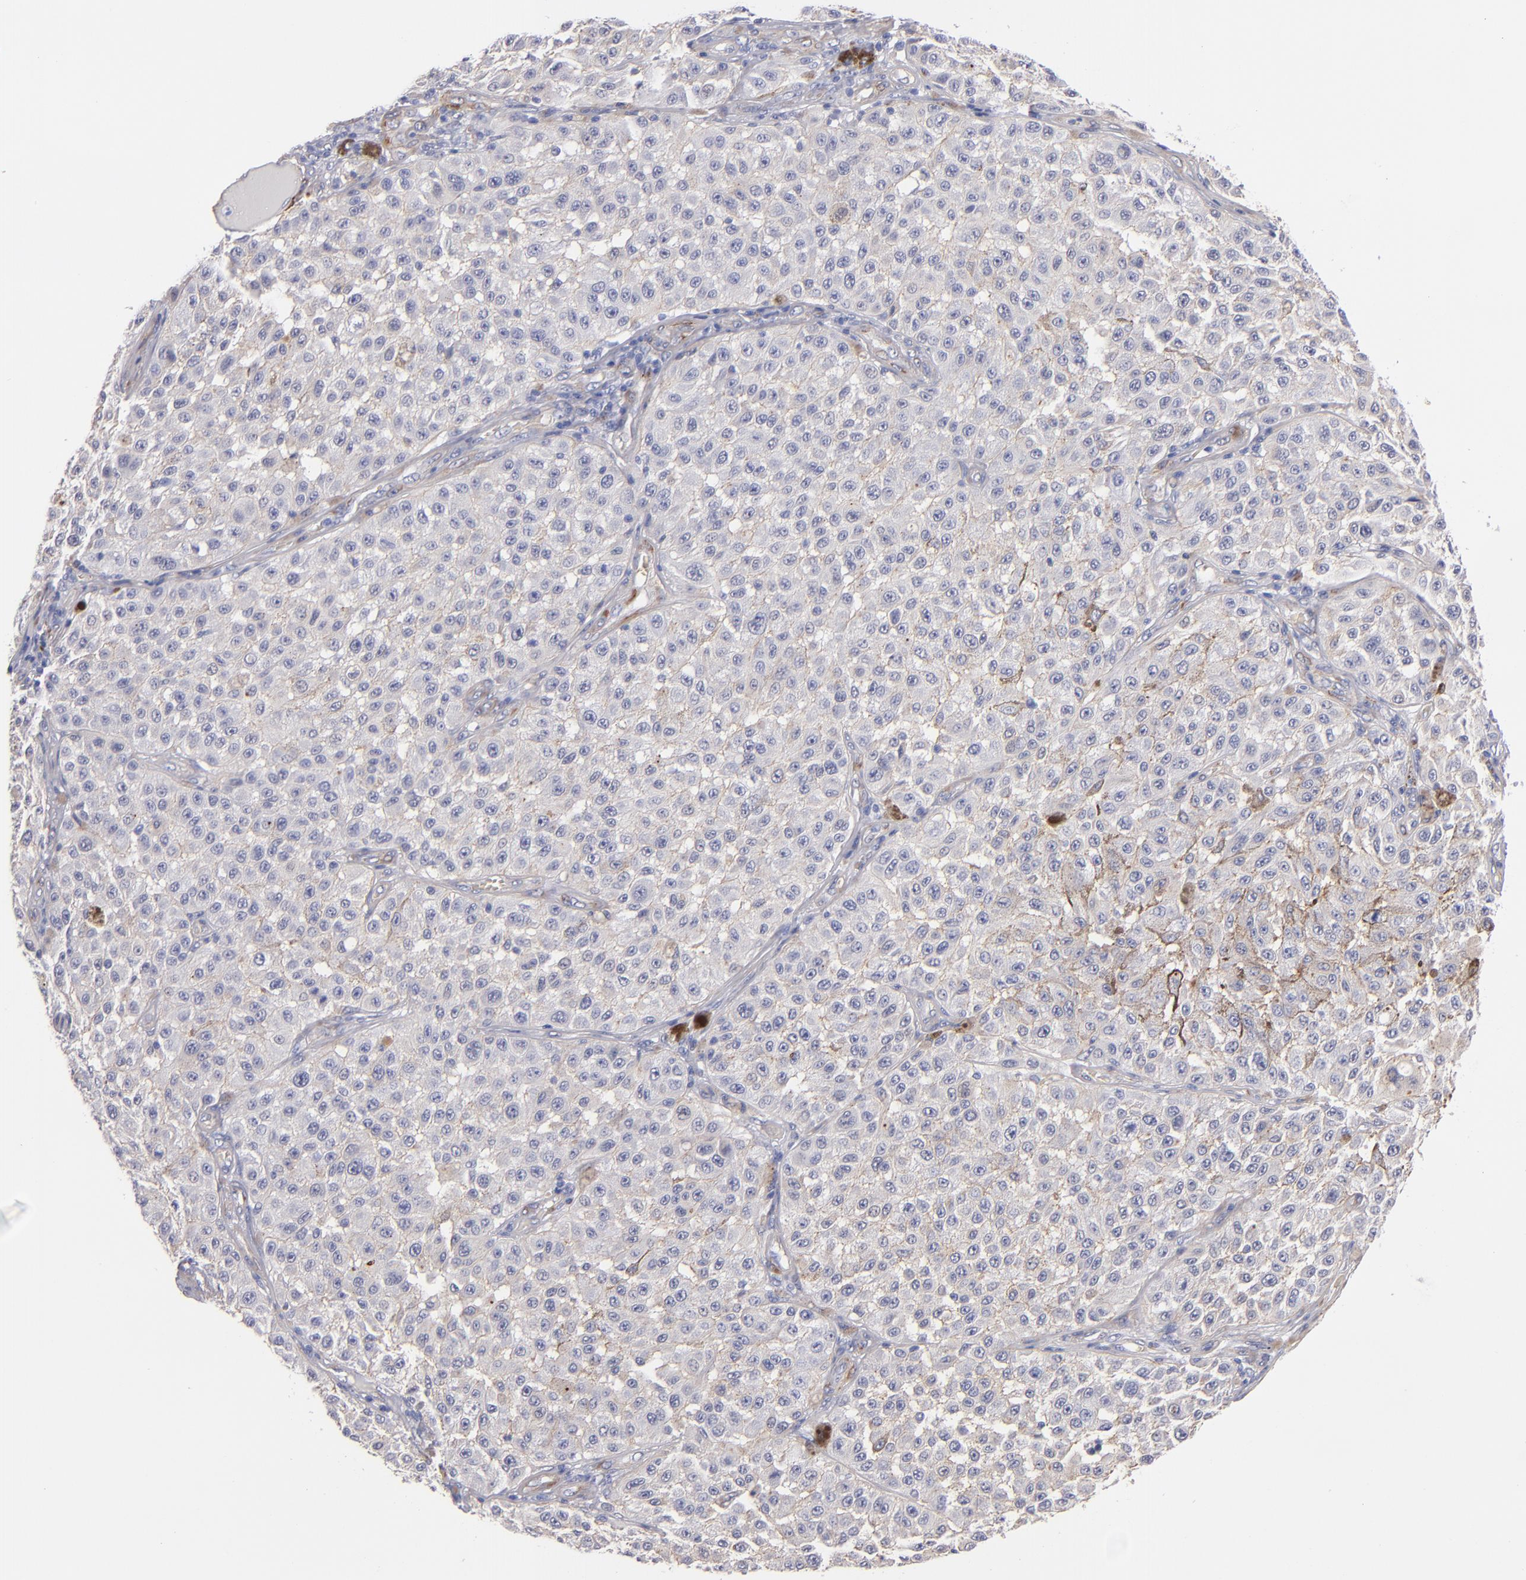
{"staining": {"intensity": "weak", "quantity": ">75%", "location": "cytoplasmic/membranous"}, "tissue": "melanoma", "cell_type": "Tumor cells", "image_type": "cancer", "snomed": [{"axis": "morphology", "description": "Malignant melanoma, NOS"}, {"axis": "topography", "description": "Skin"}], "caption": "Immunohistochemical staining of human malignant melanoma reveals low levels of weak cytoplasmic/membranous staining in approximately >75% of tumor cells. (DAB (3,3'-diaminobenzidine) = brown stain, brightfield microscopy at high magnification).", "gene": "LAMC1", "patient": {"sex": "female", "age": 64}}